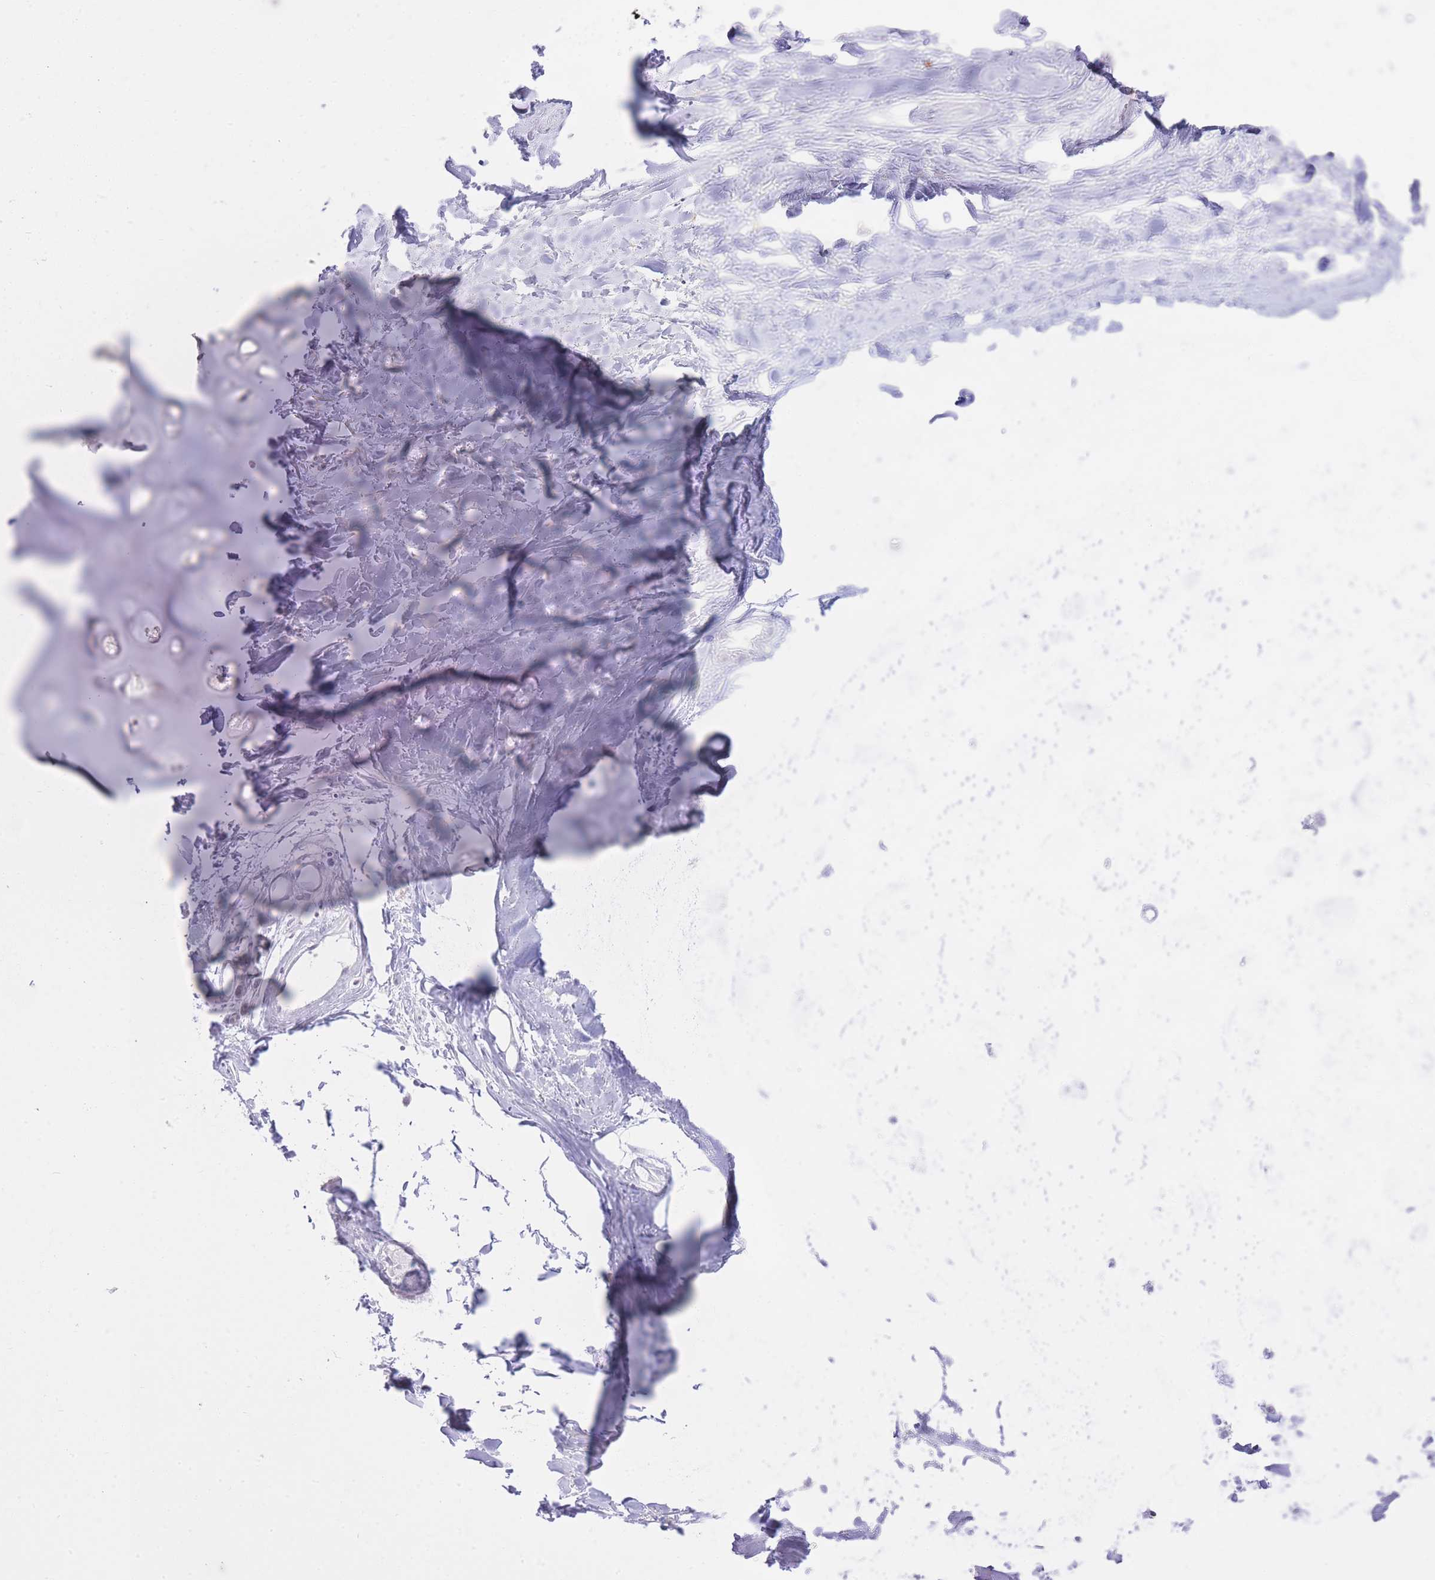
{"staining": {"intensity": "negative", "quantity": "none", "location": "none"}, "tissue": "adipose tissue", "cell_type": "Adipocytes", "image_type": "normal", "snomed": [{"axis": "morphology", "description": "Normal tissue, NOS"}, {"axis": "topography", "description": "Cartilage tissue"}], "caption": "IHC of benign adipose tissue reveals no staining in adipocytes.", "gene": "PGM1", "patient": {"sex": "male", "age": 57}}